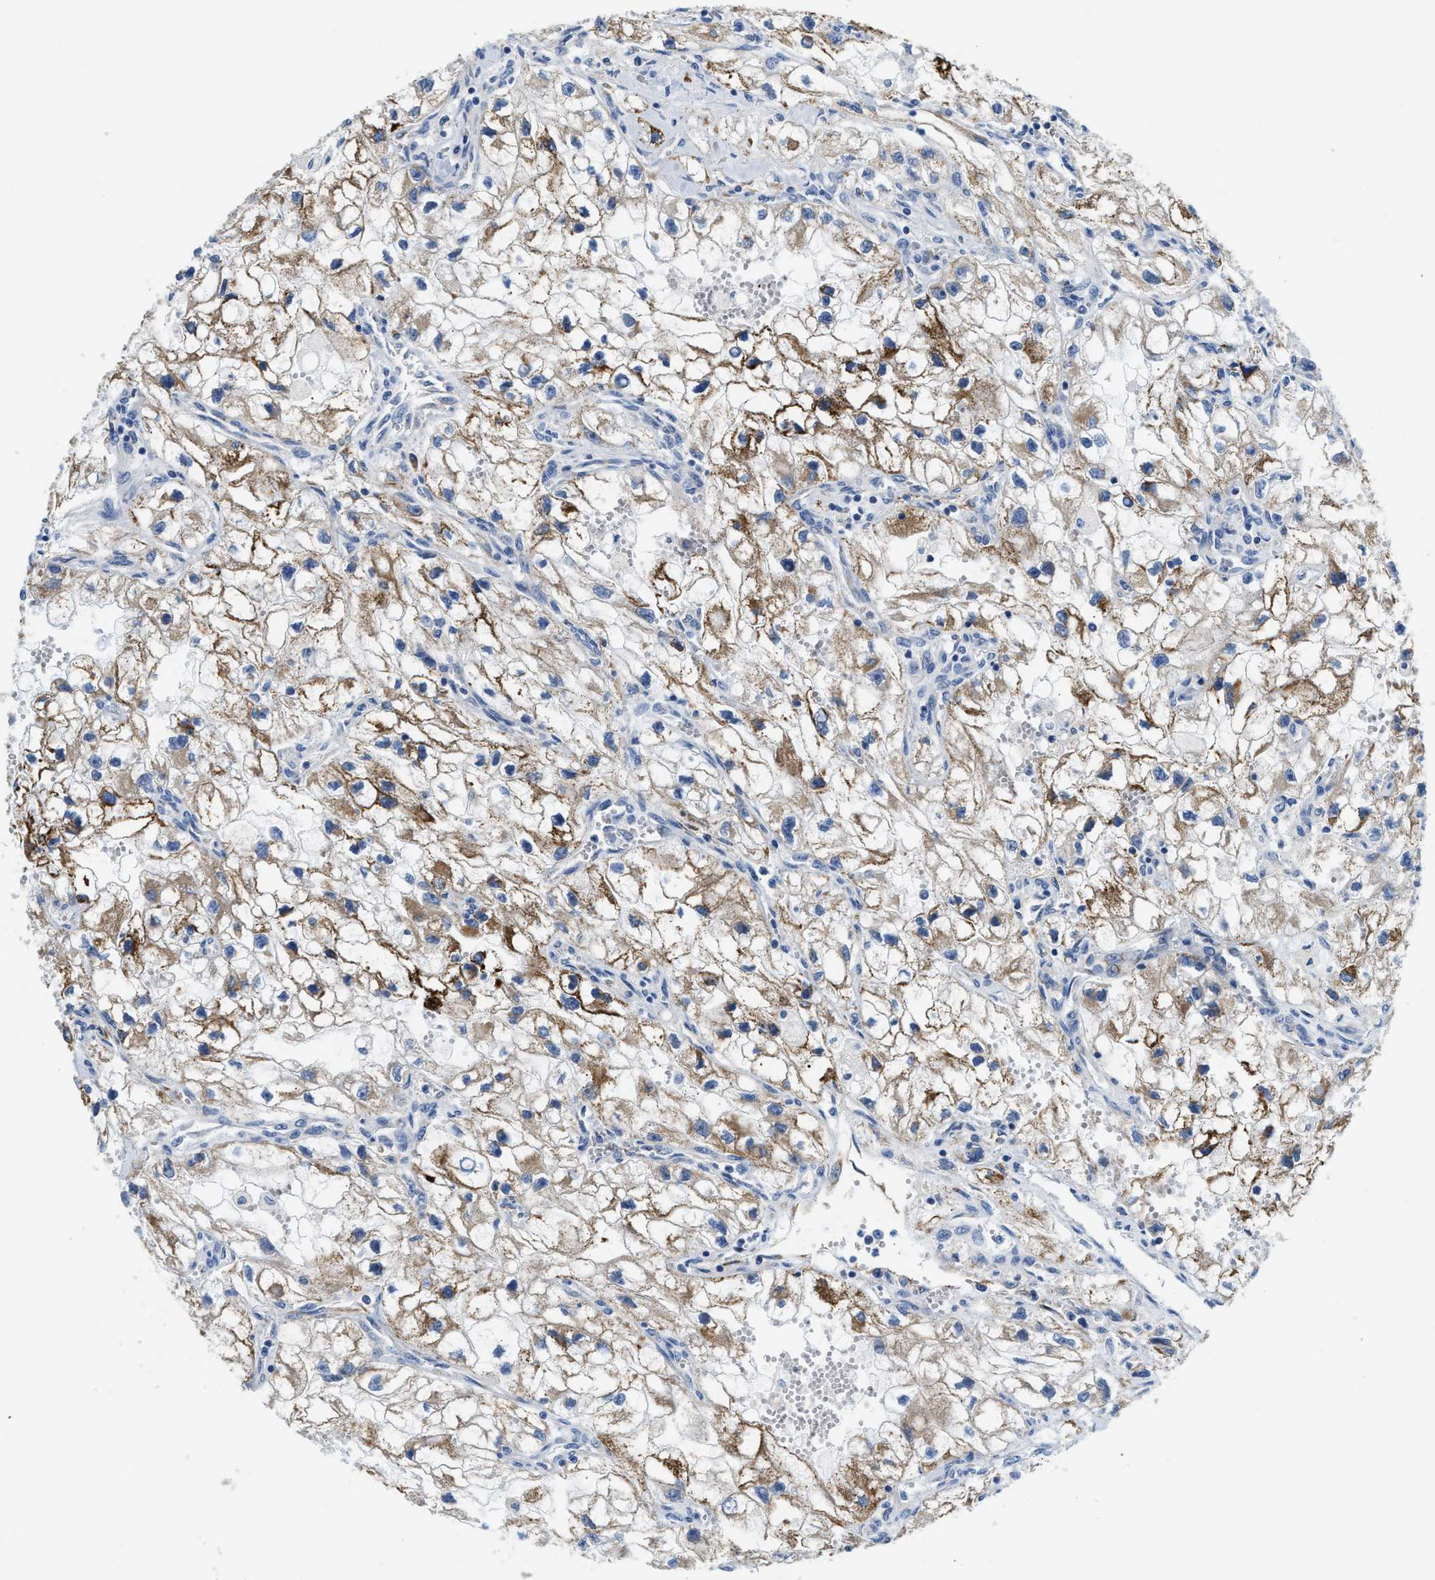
{"staining": {"intensity": "moderate", "quantity": "25%-75%", "location": "cytoplasmic/membranous"}, "tissue": "renal cancer", "cell_type": "Tumor cells", "image_type": "cancer", "snomed": [{"axis": "morphology", "description": "Adenocarcinoma, NOS"}, {"axis": "topography", "description": "Kidney"}], "caption": "Adenocarcinoma (renal) stained for a protein (brown) exhibits moderate cytoplasmic/membranous positive staining in approximately 25%-75% of tumor cells.", "gene": "CCM2", "patient": {"sex": "female", "age": 70}}